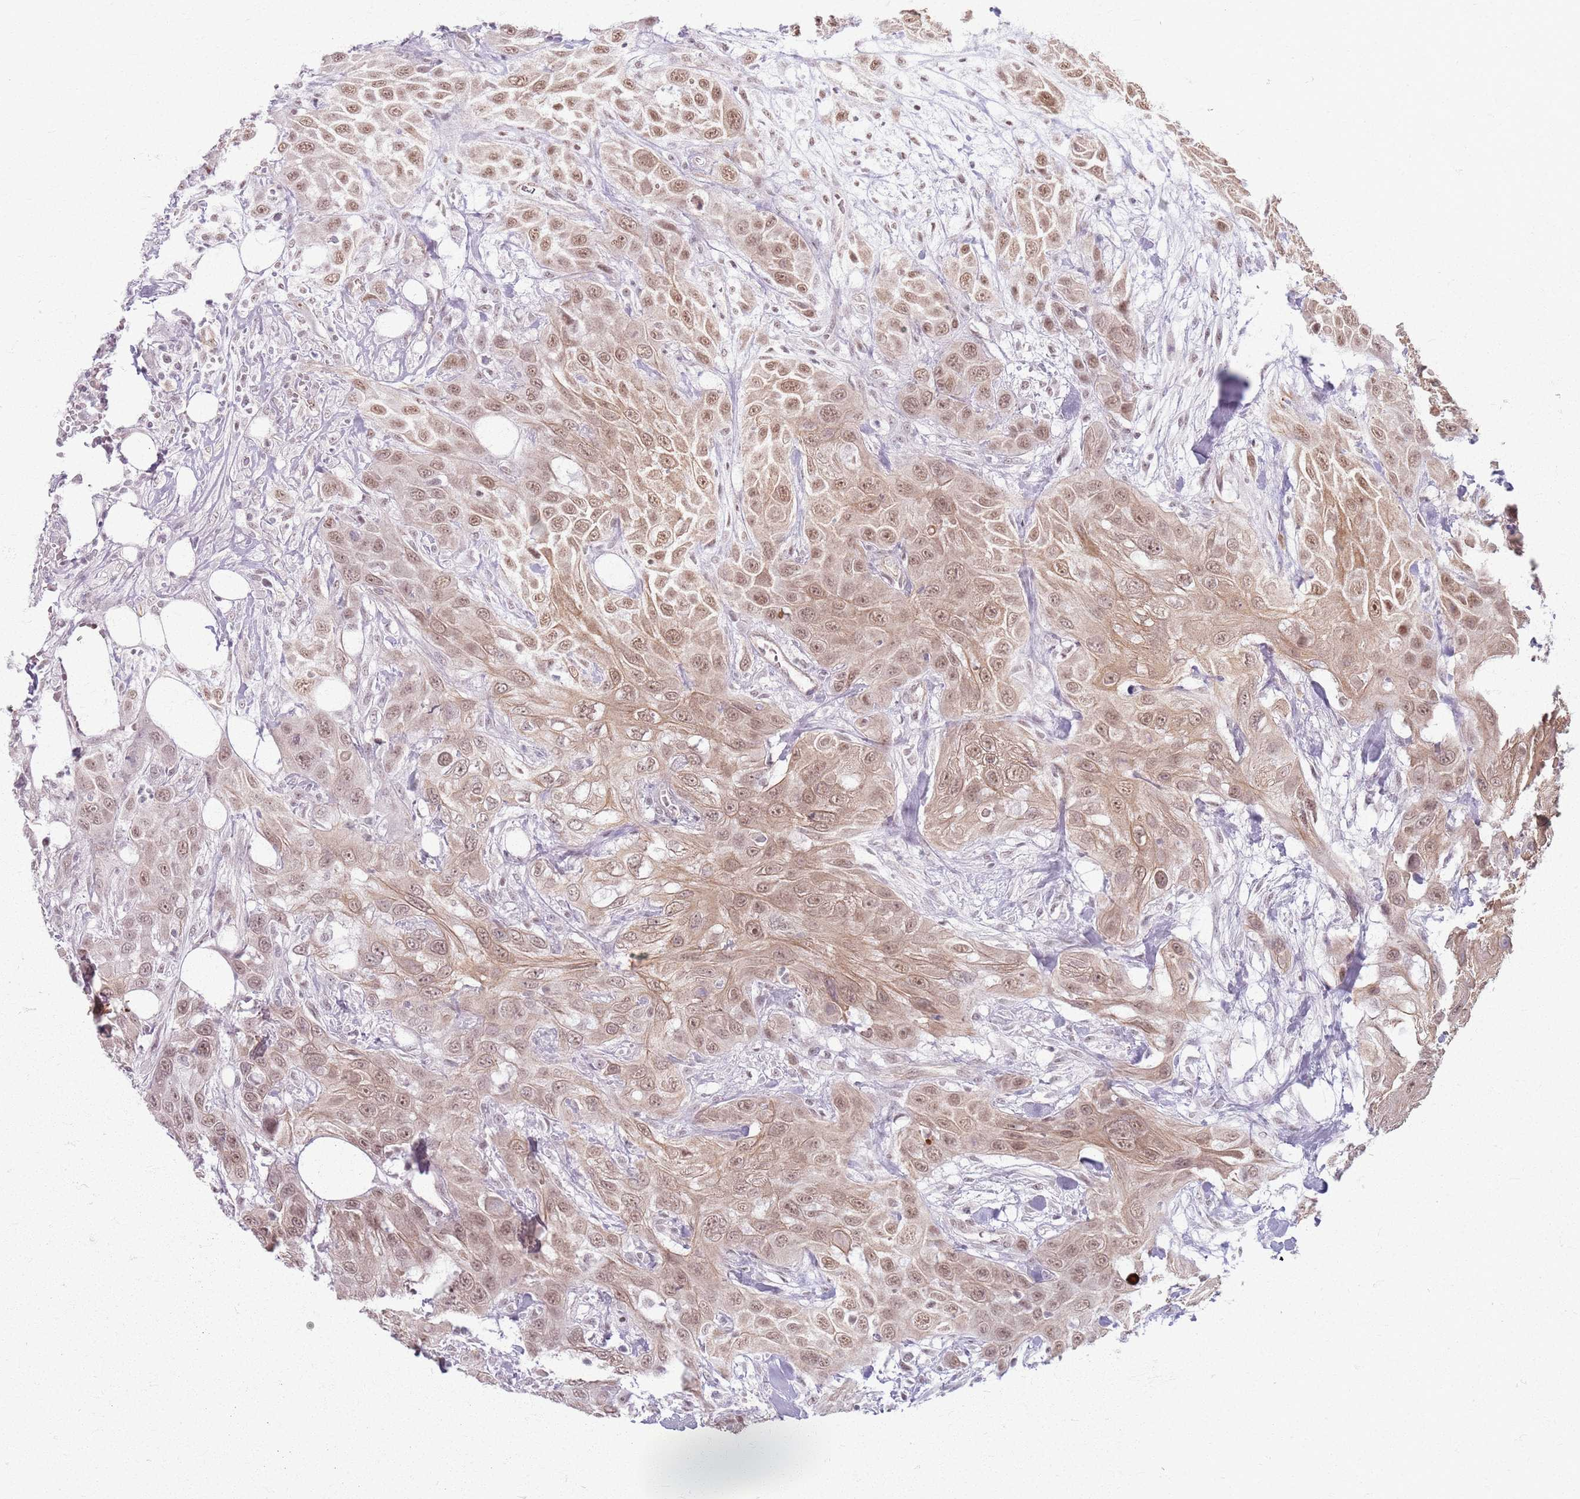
{"staining": {"intensity": "moderate", "quantity": ">75%", "location": "nuclear"}, "tissue": "head and neck cancer", "cell_type": "Tumor cells", "image_type": "cancer", "snomed": [{"axis": "morphology", "description": "Squamous cell carcinoma, NOS"}, {"axis": "topography", "description": "Head-Neck"}], "caption": "High-magnification brightfield microscopy of squamous cell carcinoma (head and neck) stained with DAB (3,3'-diaminobenzidine) (brown) and counterstained with hematoxylin (blue). tumor cells exhibit moderate nuclear positivity is seen in about>75% of cells.", "gene": "KCNA5", "patient": {"sex": "male", "age": 81}}